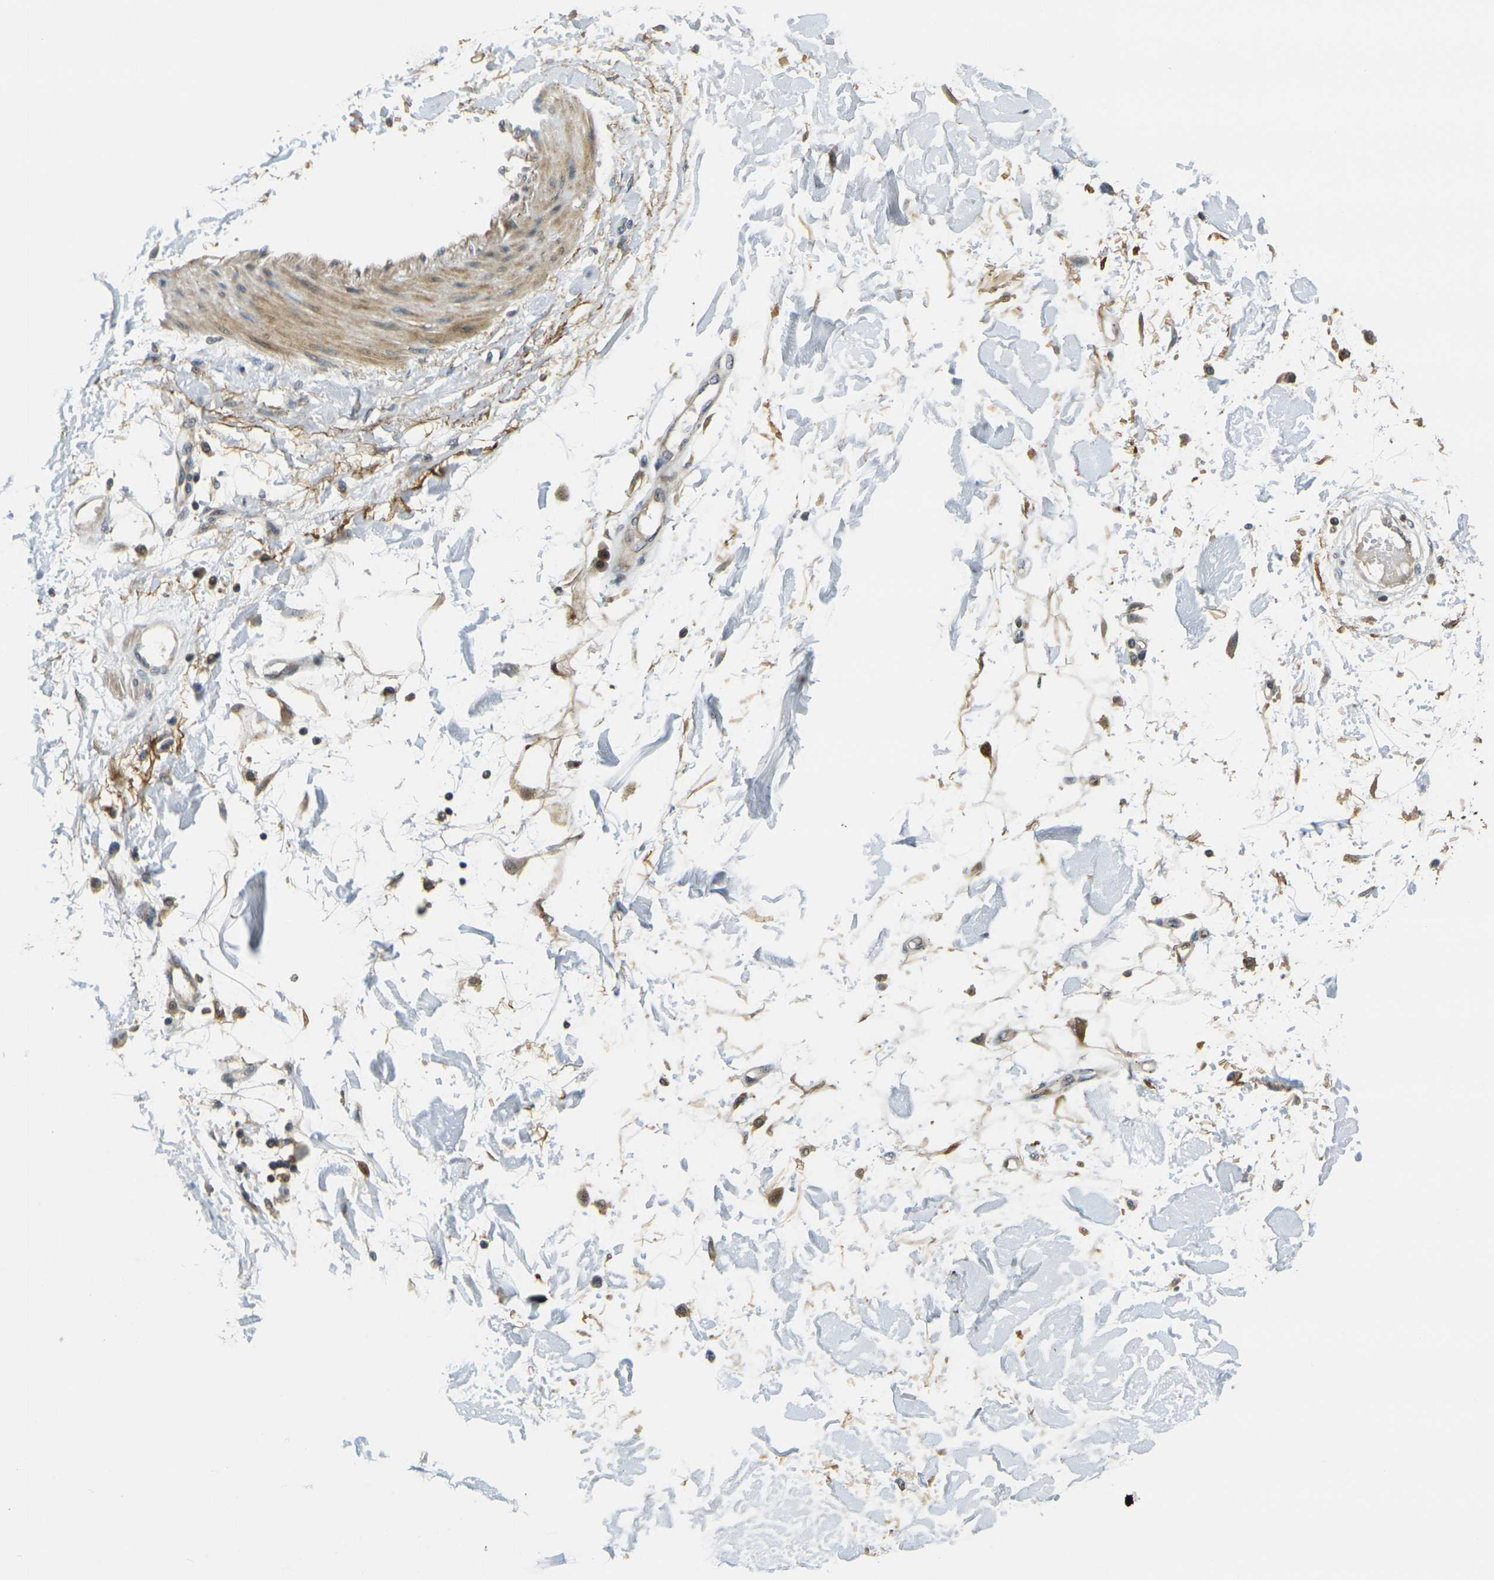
{"staining": {"intensity": "moderate", "quantity": ">75%", "location": "cytoplasmic/membranous"}, "tissue": "adipose tissue", "cell_type": "Adipocytes", "image_type": "normal", "snomed": [{"axis": "morphology", "description": "Squamous cell carcinoma, NOS"}, {"axis": "topography", "description": "Skin"}], "caption": "This histopathology image shows IHC staining of normal adipose tissue, with medium moderate cytoplasmic/membranous staining in approximately >75% of adipocytes.", "gene": "KLHL8", "patient": {"sex": "male", "age": 83}}